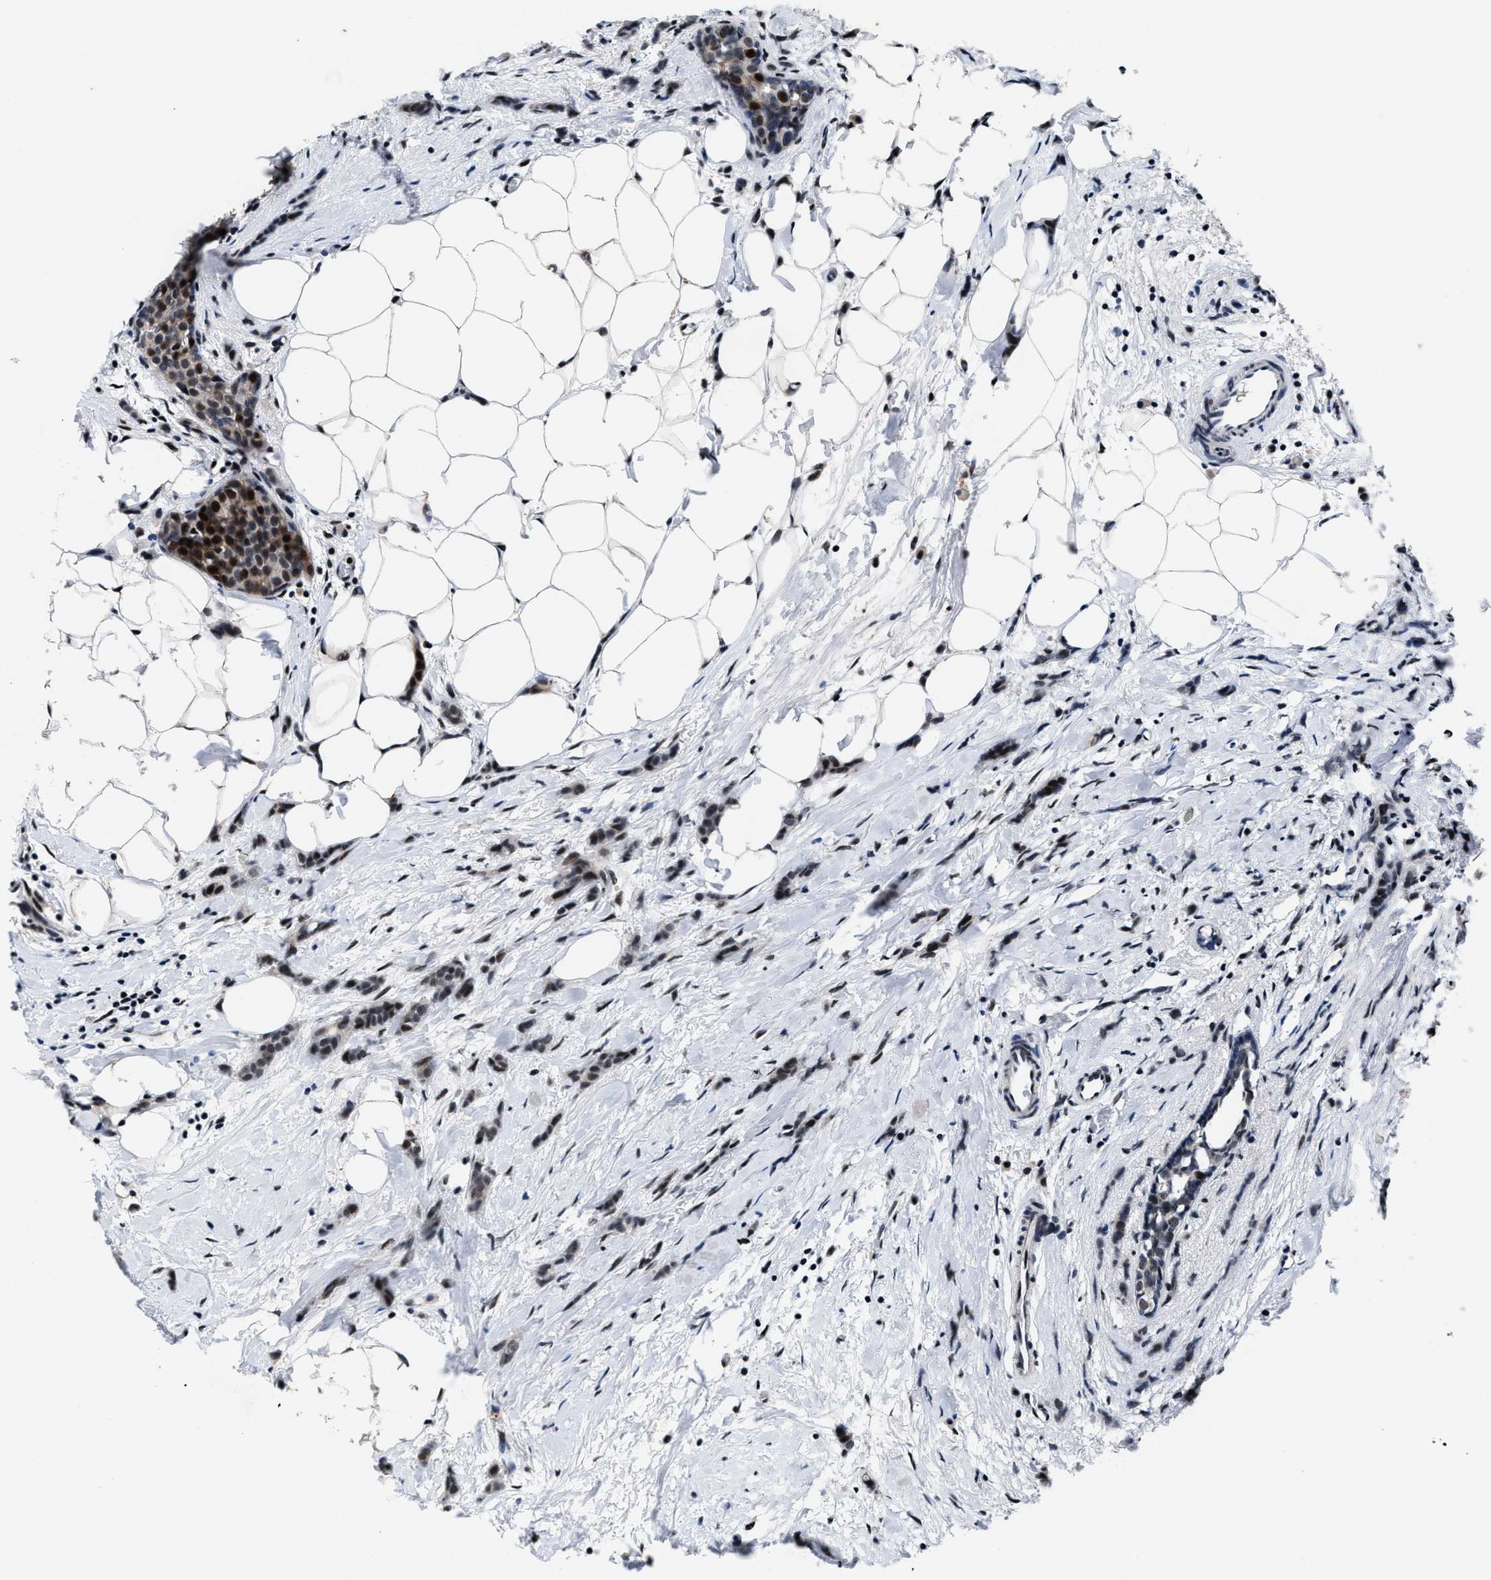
{"staining": {"intensity": "moderate", "quantity": ">75%", "location": "nuclear"}, "tissue": "breast cancer", "cell_type": "Tumor cells", "image_type": "cancer", "snomed": [{"axis": "morphology", "description": "Lobular carcinoma, in situ"}, {"axis": "morphology", "description": "Lobular carcinoma"}, {"axis": "topography", "description": "Breast"}], "caption": "Immunohistochemistry histopathology image of lobular carcinoma (breast) stained for a protein (brown), which shows medium levels of moderate nuclear staining in approximately >75% of tumor cells.", "gene": "ZNF233", "patient": {"sex": "female", "age": 41}}